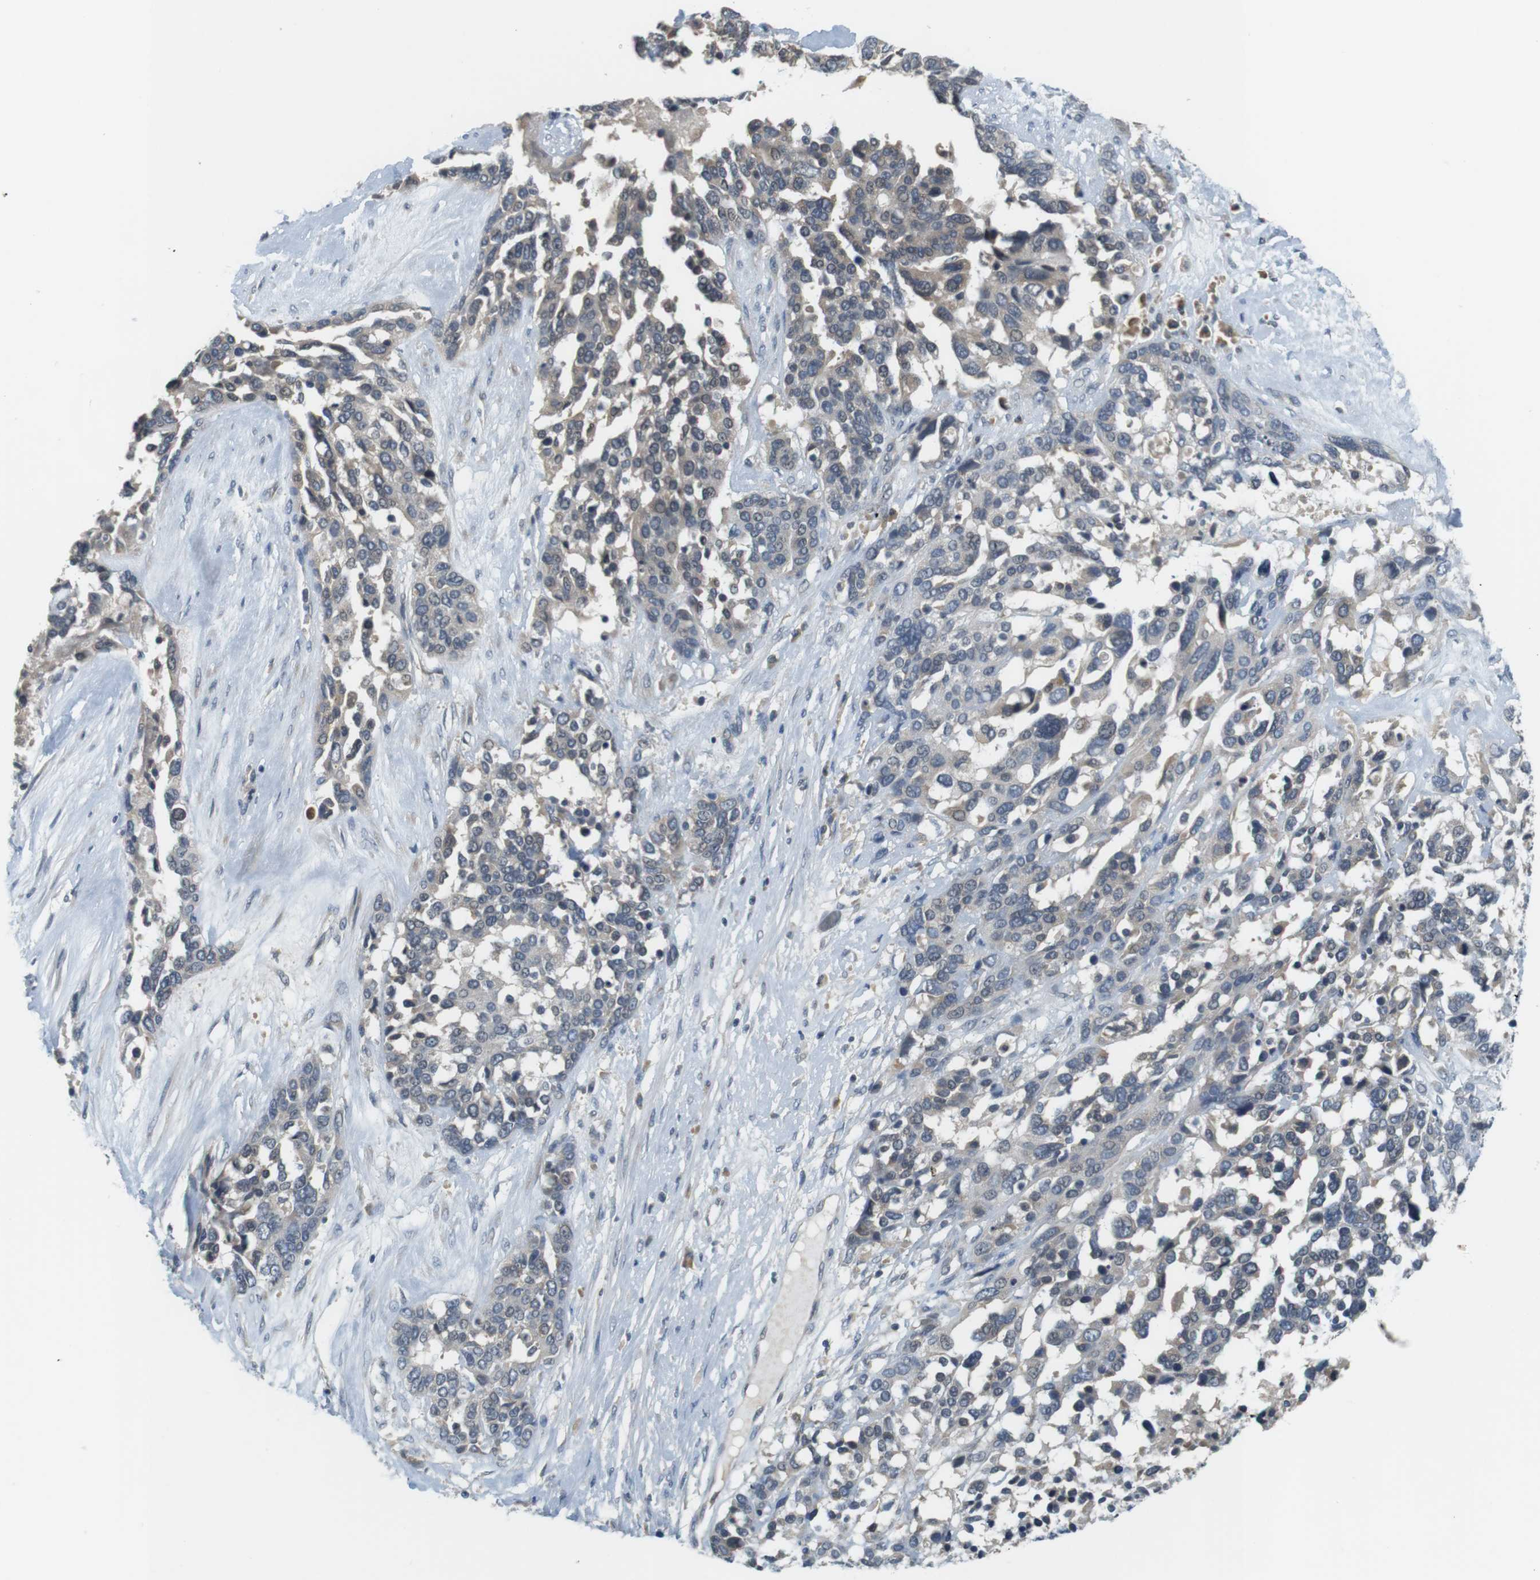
{"staining": {"intensity": "negative", "quantity": "none", "location": "none"}, "tissue": "ovarian cancer", "cell_type": "Tumor cells", "image_type": "cancer", "snomed": [{"axis": "morphology", "description": "Cystadenocarcinoma, serous, NOS"}, {"axis": "topography", "description": "Ovary"}], "caption": "DAB (3,3'-diaminobenzidine) immunohistochemical staining of ovarian cancer (serous cystadenocarcinoma) reveals no significant expression in tumor cells.", "gene": "WNT7A", "patient": {"sex": "female", "age": 44}}